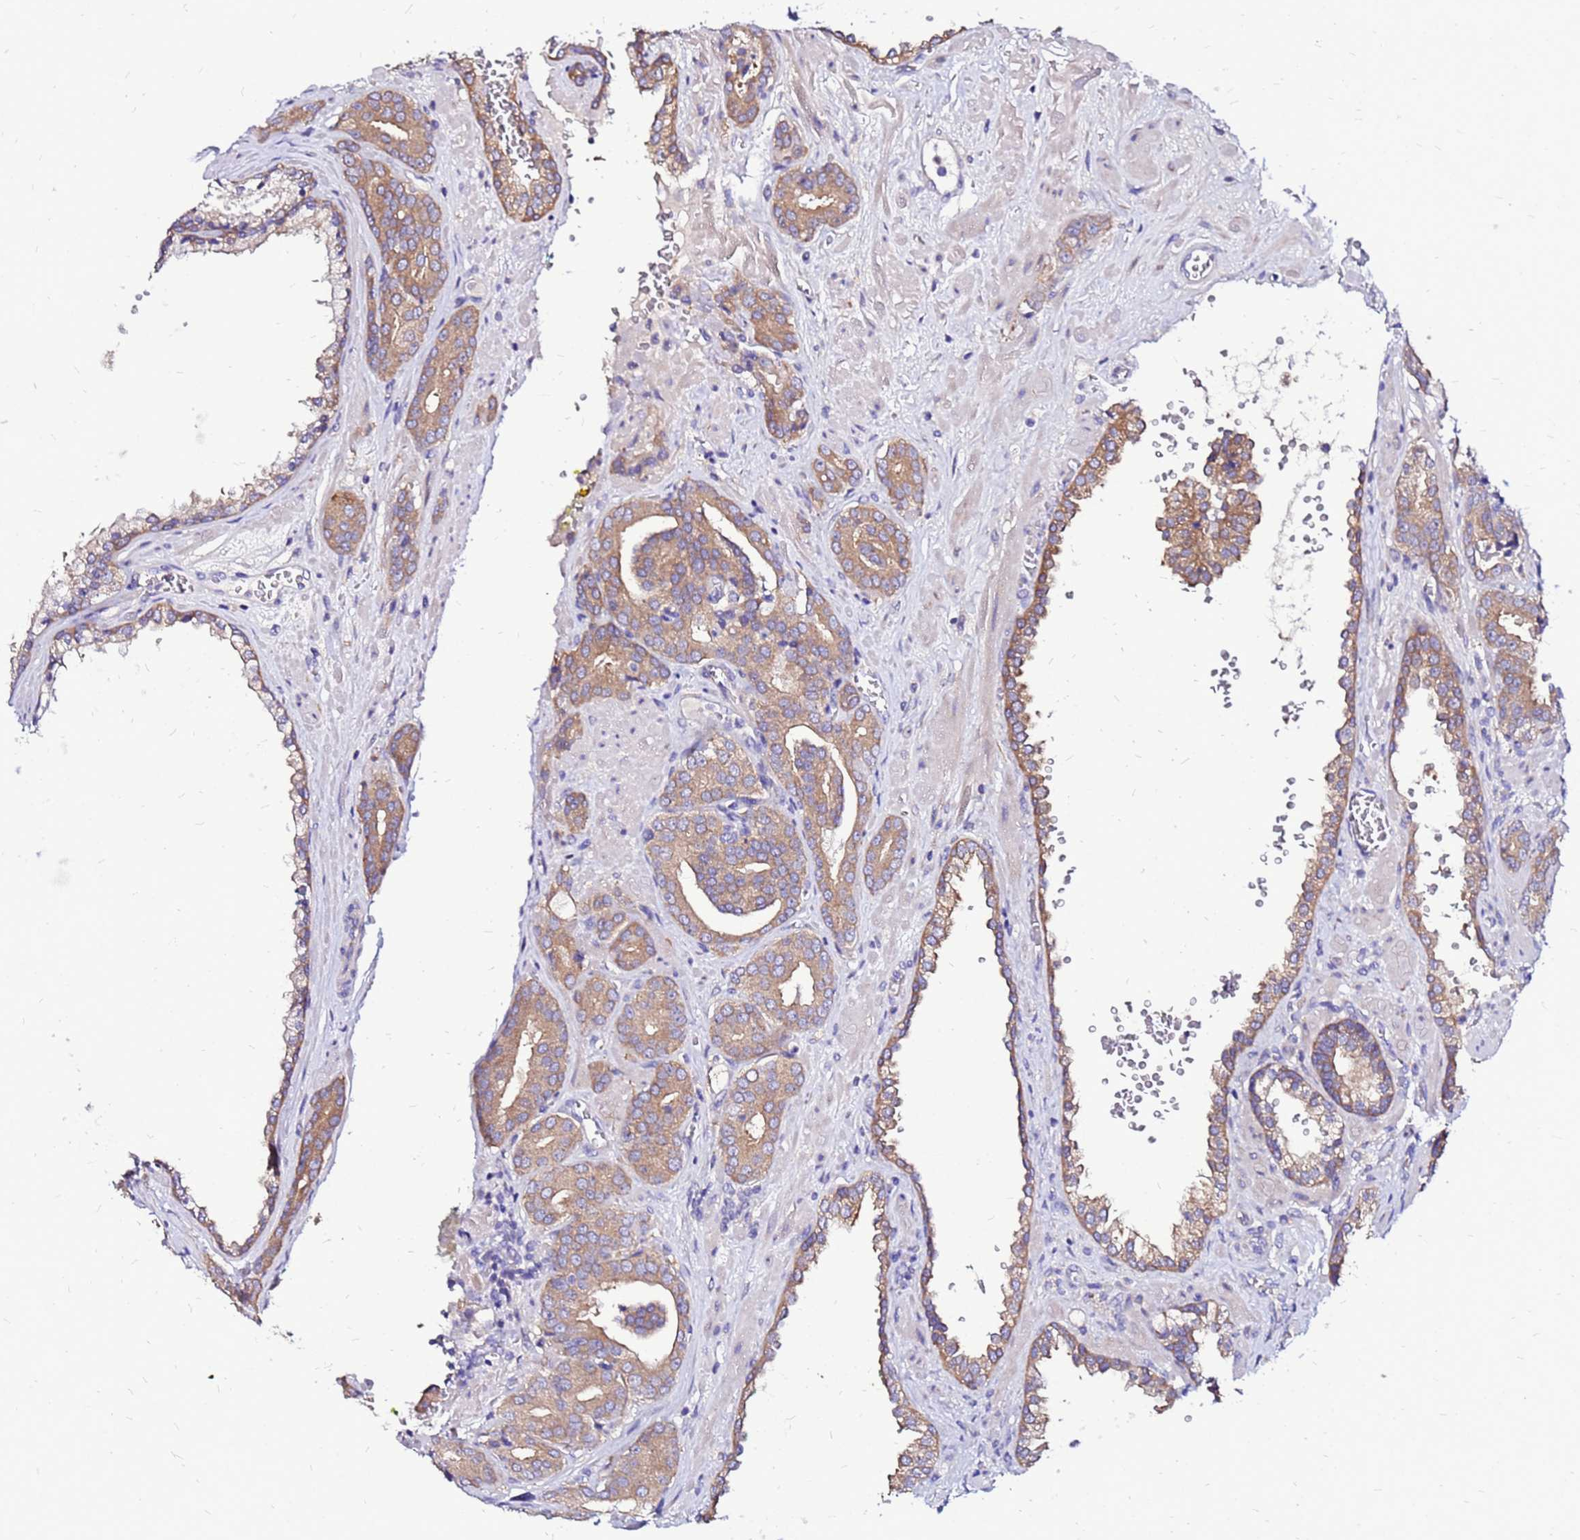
{"staining": {"intensity": "moderate", "quantity": ">75%", "location": "cytoplasmic/membranous"}, "tissue": "prostate cancer", "cell_type": "Tumor cells", "image_type": "cancer", "snomed": [{"axis": "morphology", "description": "Adenocarcinoma, High grade"}, {"axis": "topography", "description": "Prostate"}], "caption": "About >75% of tumor cells in human prostate cancer reveal moderate cytoplasmic/membranous protein staining as visualized by brown immunohistochemical staining.", "gene": "ARHGEF5", "patient": {"sex": "male", "age": 66}}